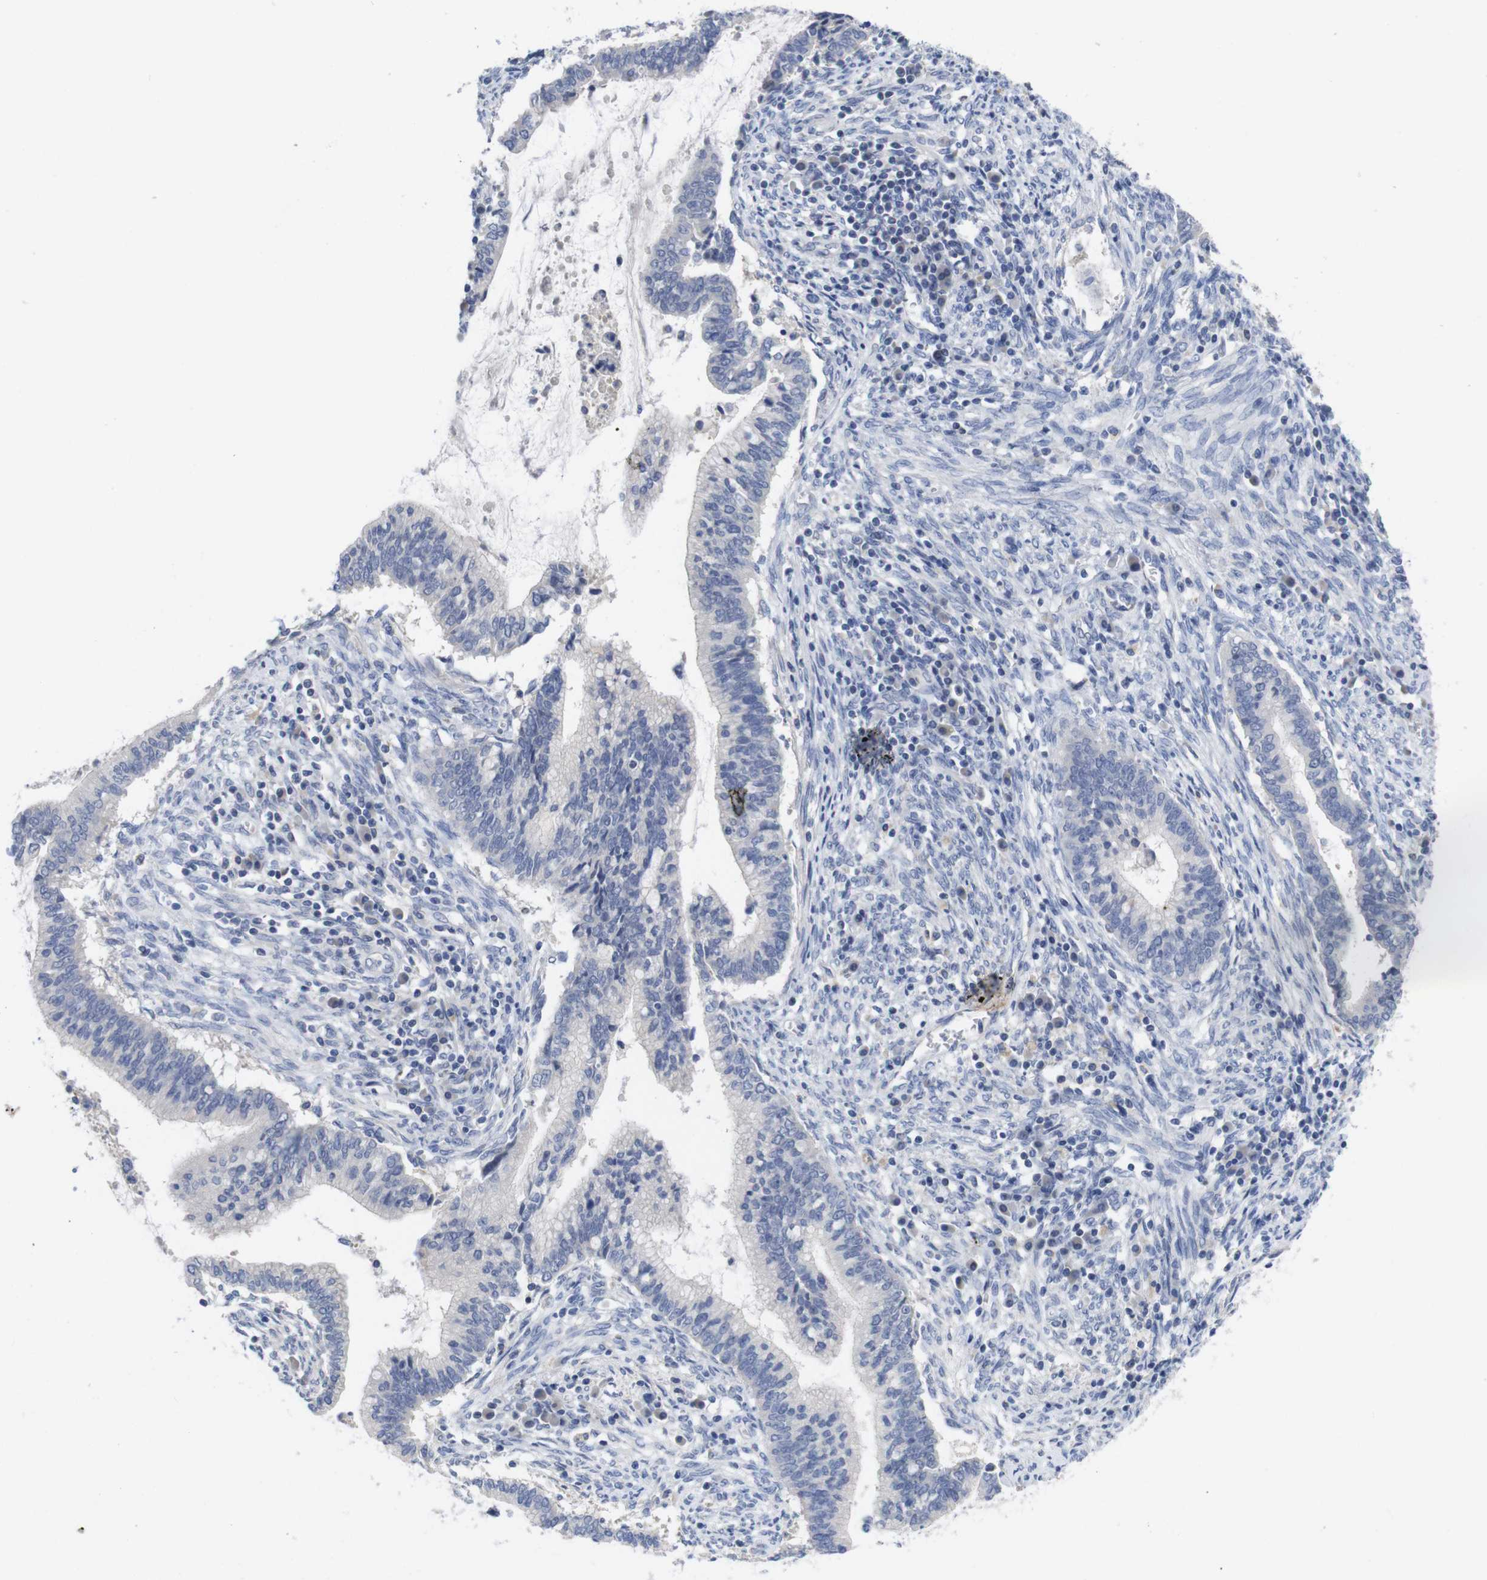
{"staining": {"intensity": "negative", "quantity": "none", "location": "none"}, "tissue": "cervical cancer", "cell_type": "Tumor cells", "image_type": "cancer", "snomed": [{"axis": "morphology", "description": "Adenocarcinoma, NOS"}, {"axis": "topography", "description": "Cervix"}], "caption": "Immunohistochemistry histopathology image of neoplastic tissue: human cervical cancer (adenocarcinoma) stained with DAB shows no significant protein staining in tumor cells.", "gene": "TNNI3", "patient": {"sex": "female", "age": 44}}